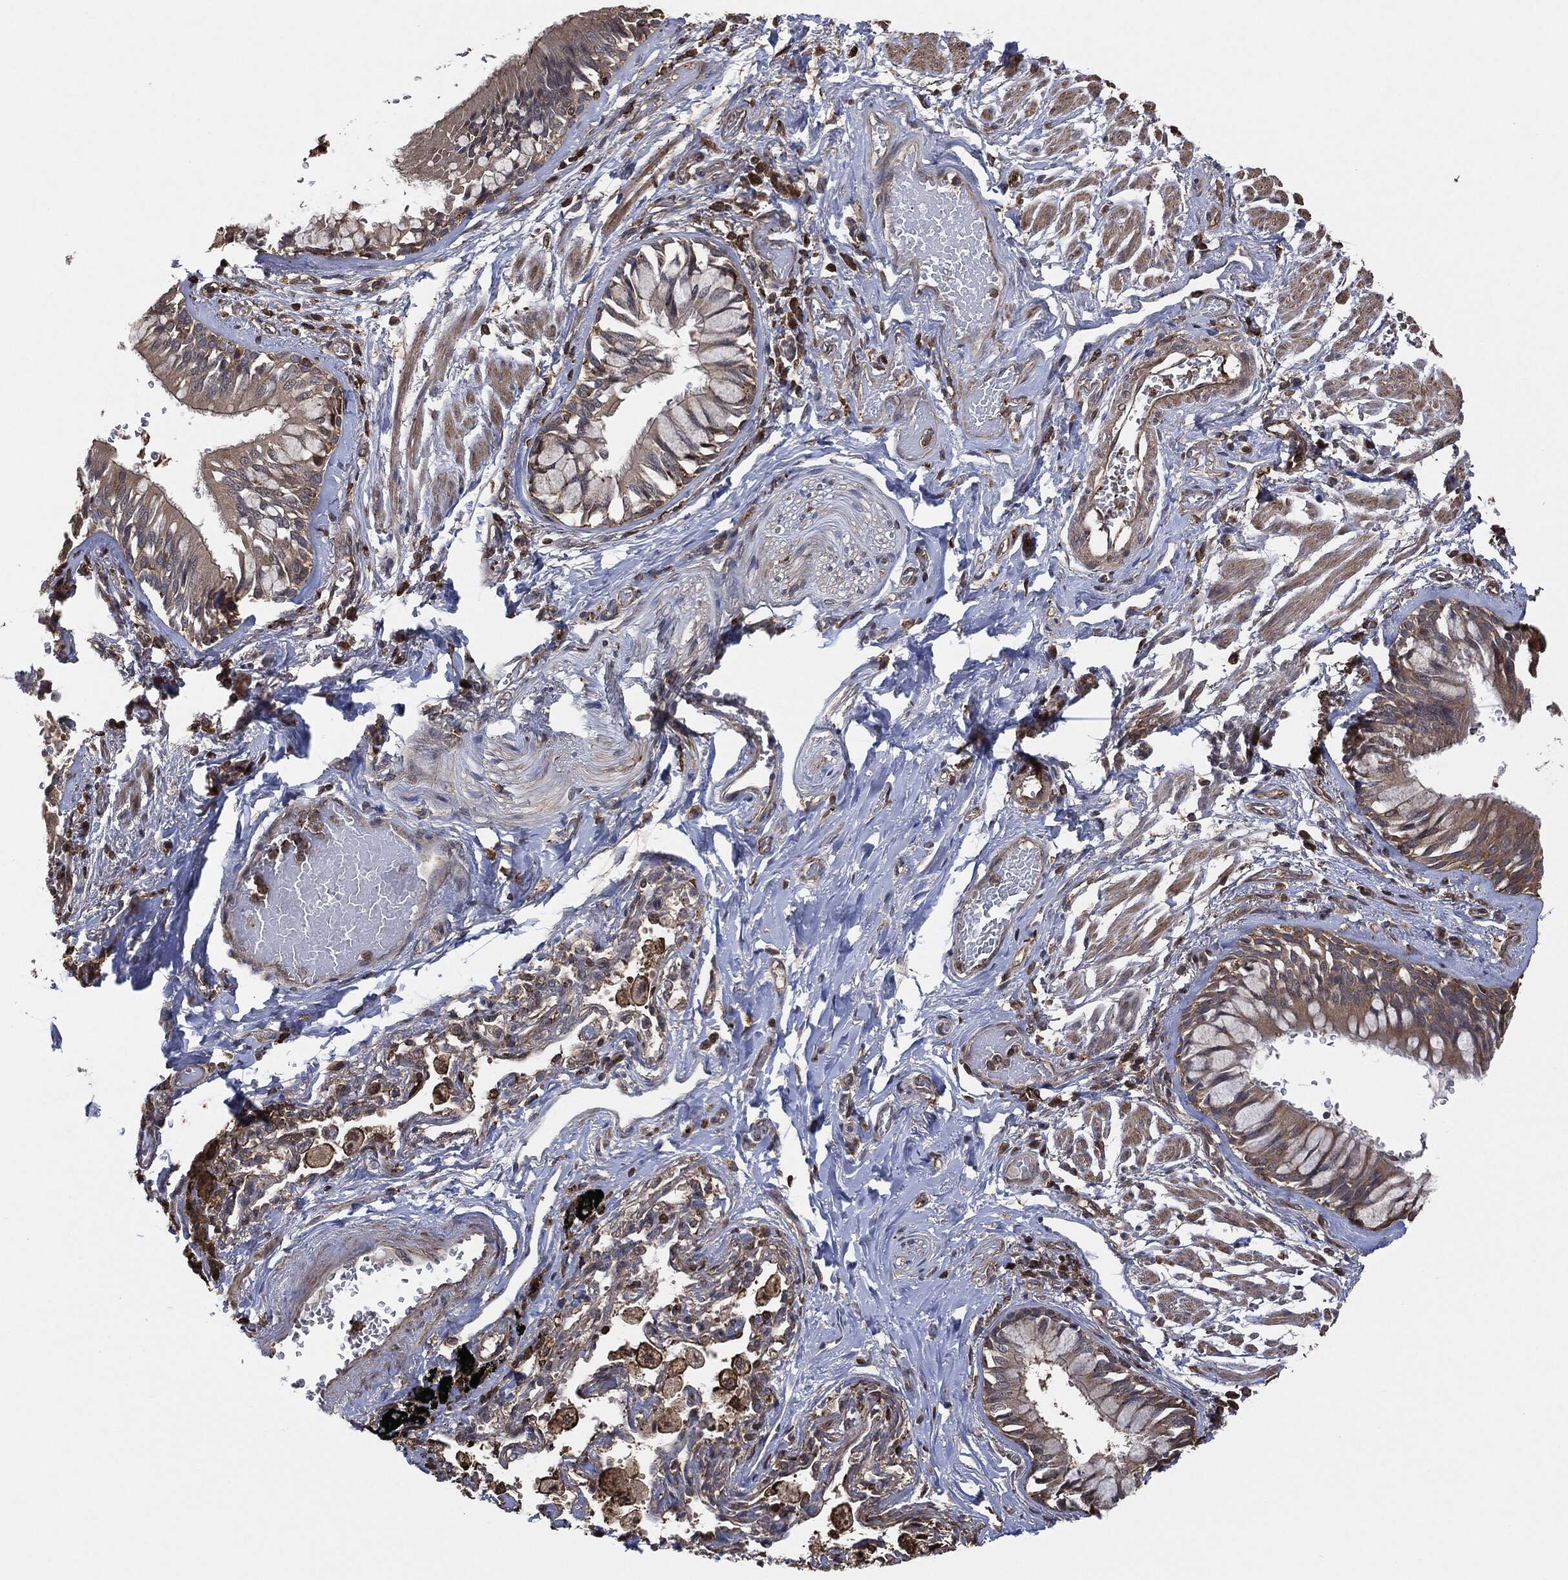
{"staining": {"intensity": "strong", "quantity": "25%-75%", "location": "cytoplasmic/membranous"}, "tissue": "bronchus", "cell_type": "Respiratory epithelial cells", "image_type": "normal", "snomed": [{"axis": "morphology", "description": "Normal tissue, NOS"}, {"axis": "topography", "description": "Bronchus"}, {"axis": "topography", "description": "Lung"}], "caption": "Strong cytoplasmic/membranous staining is identified in approximately 25%-75% of respiratory epithelial cells in unremarkable bronchus.", "gene": "TPT1", "patient": {"sex": "female", "age": 57}}